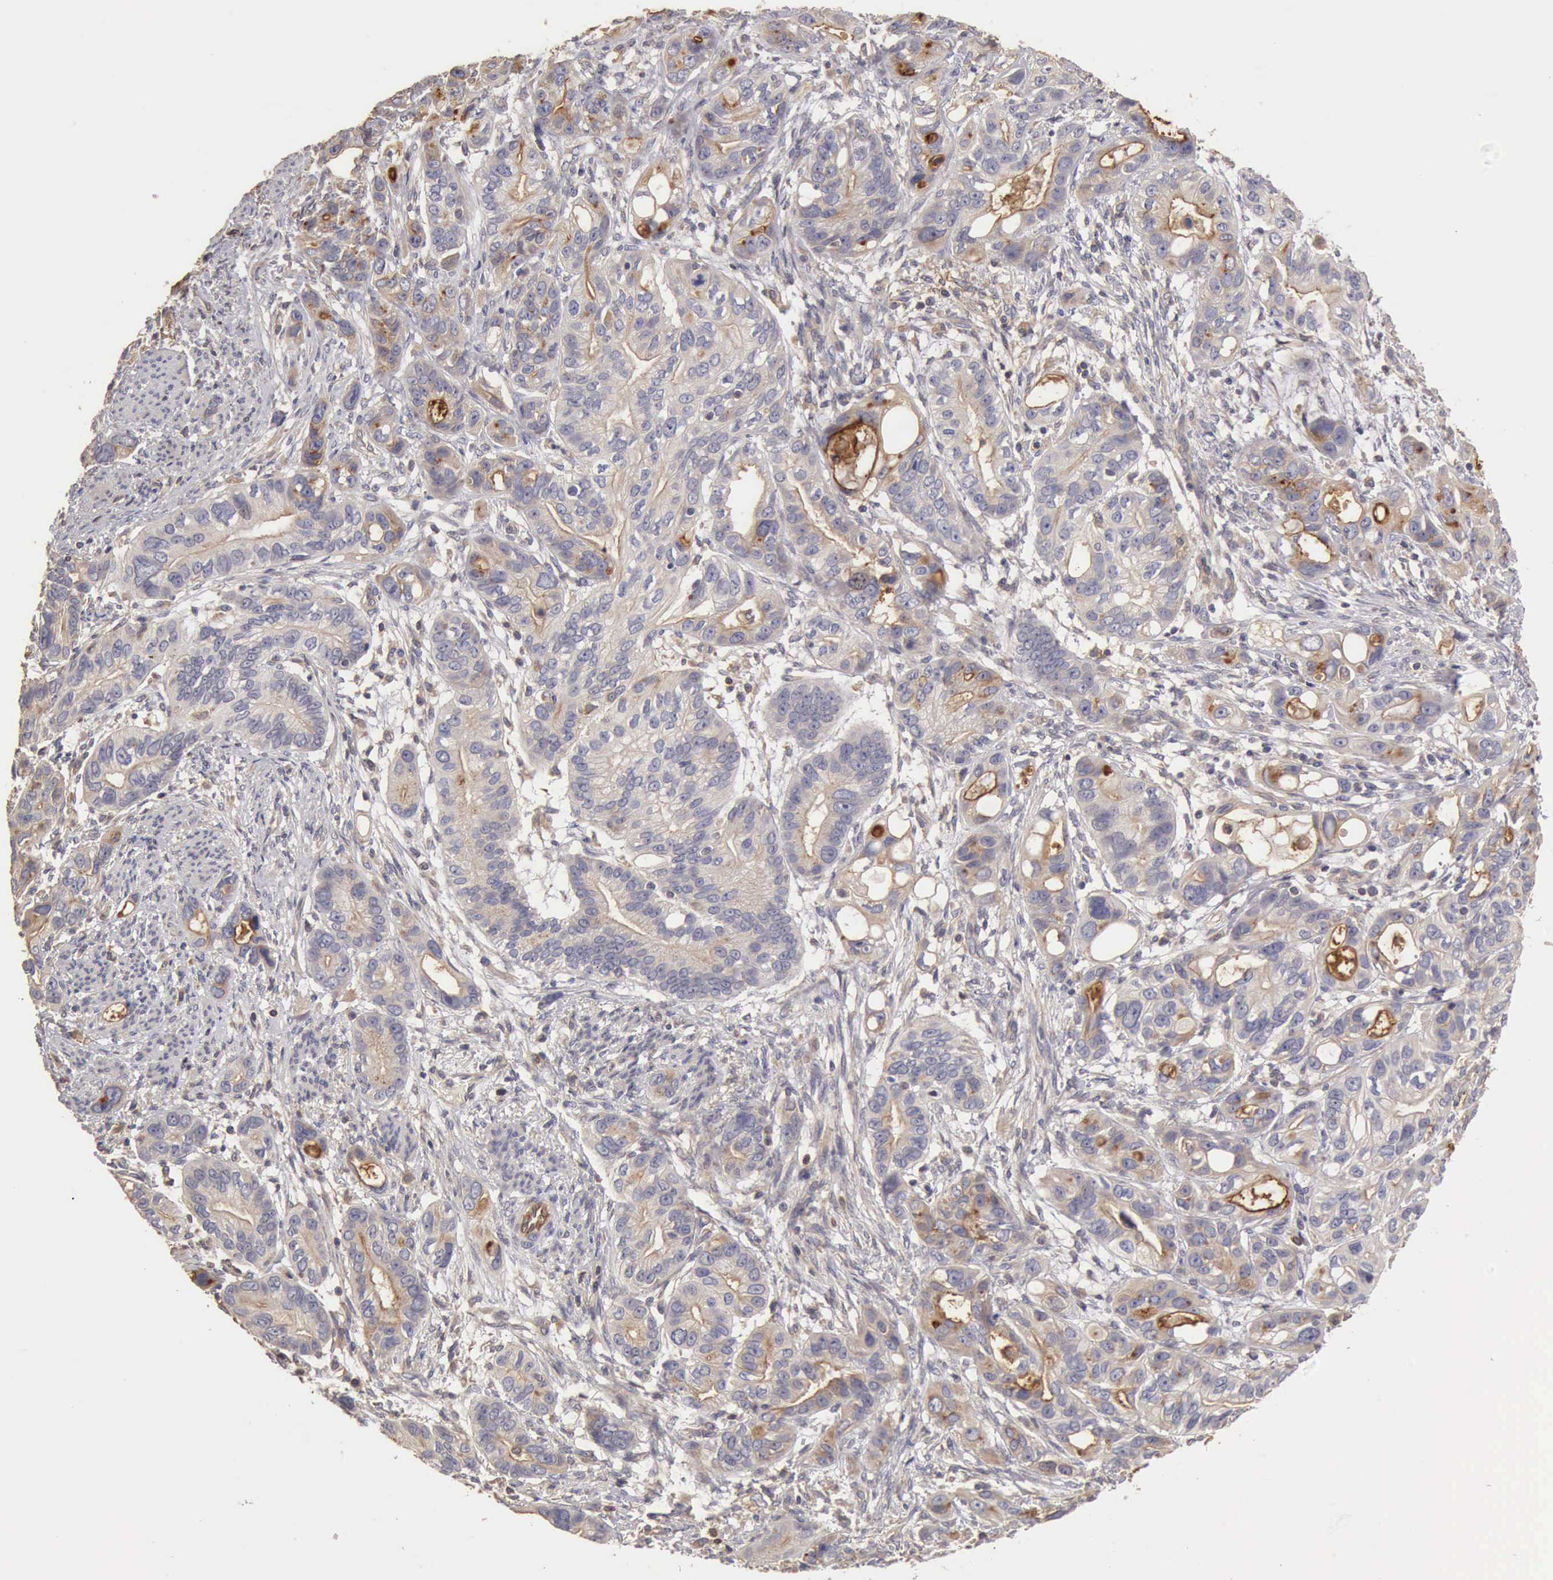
{"staining": {"intensity": "negative", "quantity": "none", "location": "none"}, "tissue": "stomach cancer", "cell_type": "Tumor cells", "image_type": "cancer", "snomed": [{"axis": "morphology", "description": "Adenocarcinoma, NOS"}, {"axis": "topography", "description": "Stomach, upper"}], "caption": "Tumor cells show no significant staining in stomach adenocarcinoma.", "gene": "BMX", "patient": {"sex": "male", "age": 47}}